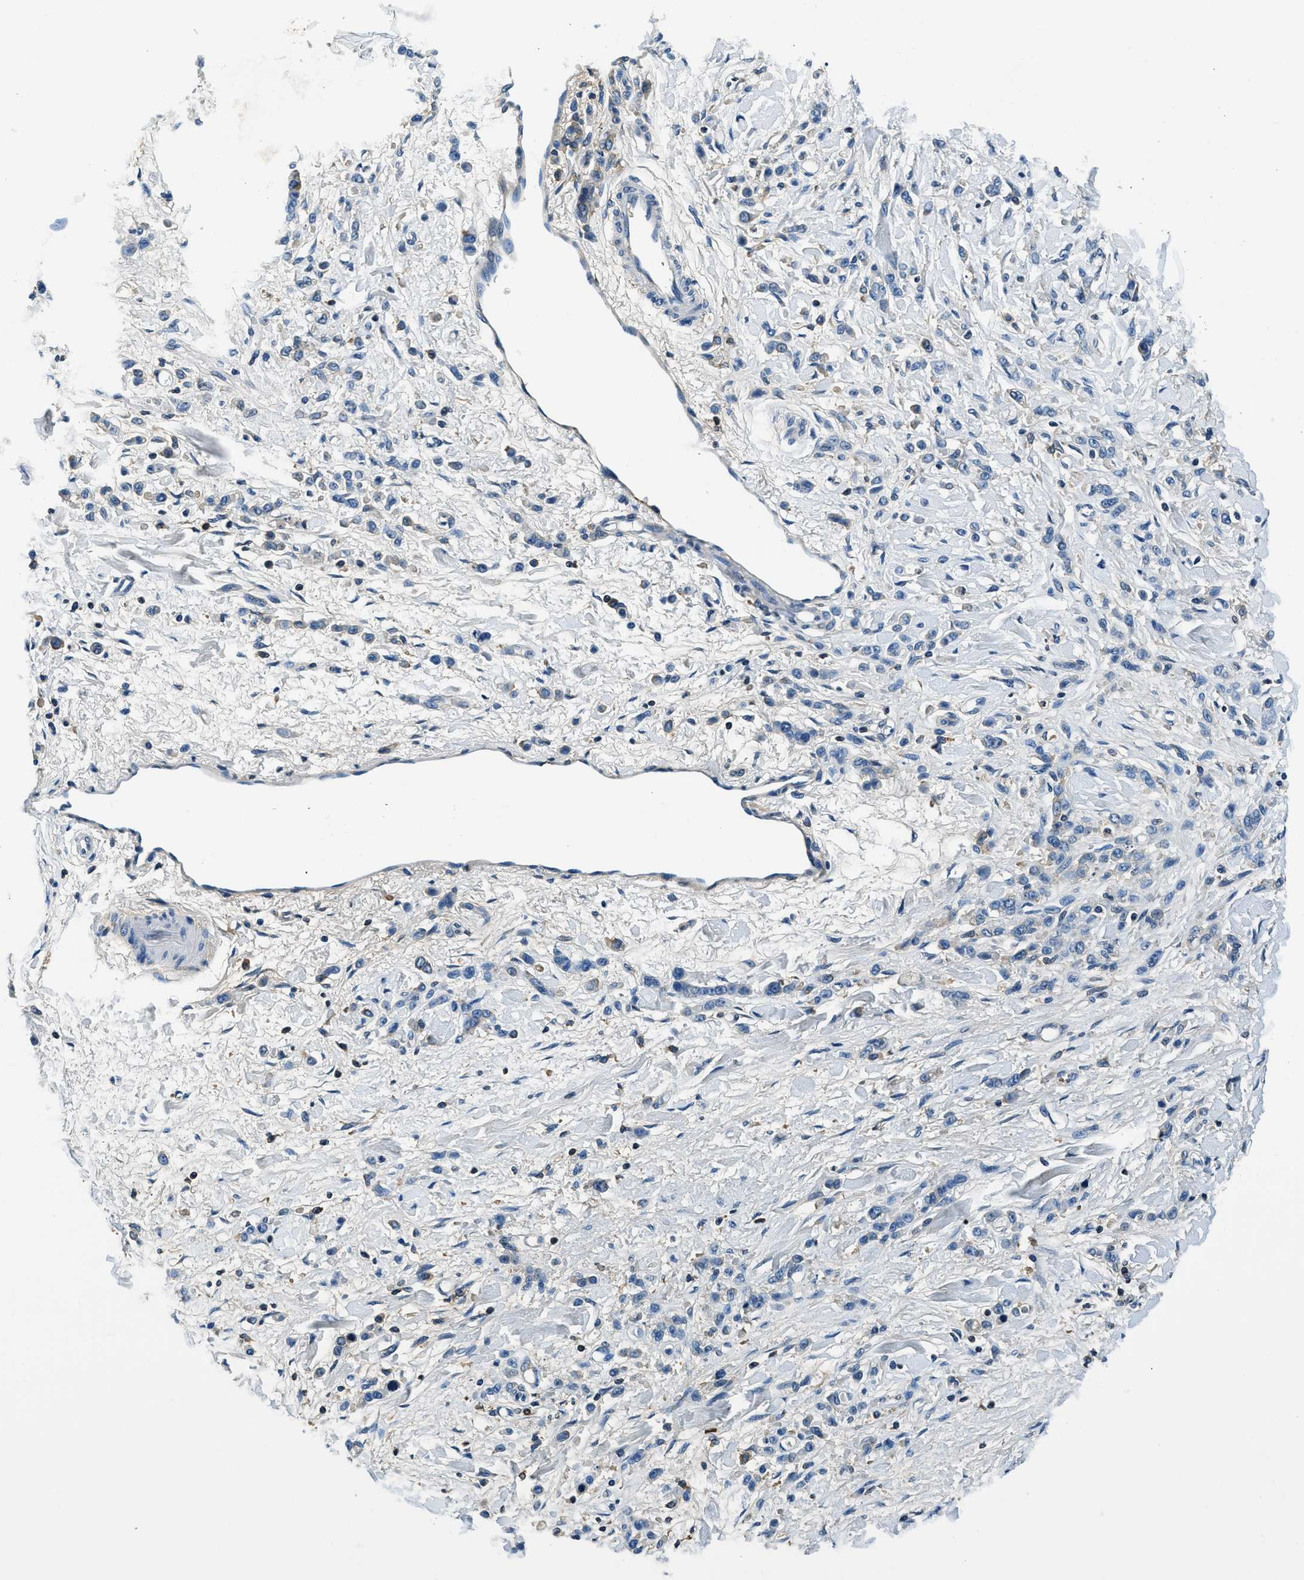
{"staining": {"intensity": "negative", "quantity": "none", "location": "none"}, "tissue": "stomach cancer", "cell_type": "Tumor cells", "image_type": "cancer", "snomed": [{"axis": "morphology", "description": "Normal tissue, NOS"}, {"axis": "morphology", "description": "Adenocarcinoma, NOS"}, {"axis": "topography", "description": "Stomach"}], "caption": "Image shows no significant protein staining in tumor cells of adenocarcinoma (stomach).", "gene": "TMEM186", "patient": {"sex": "male", "age": 82}}